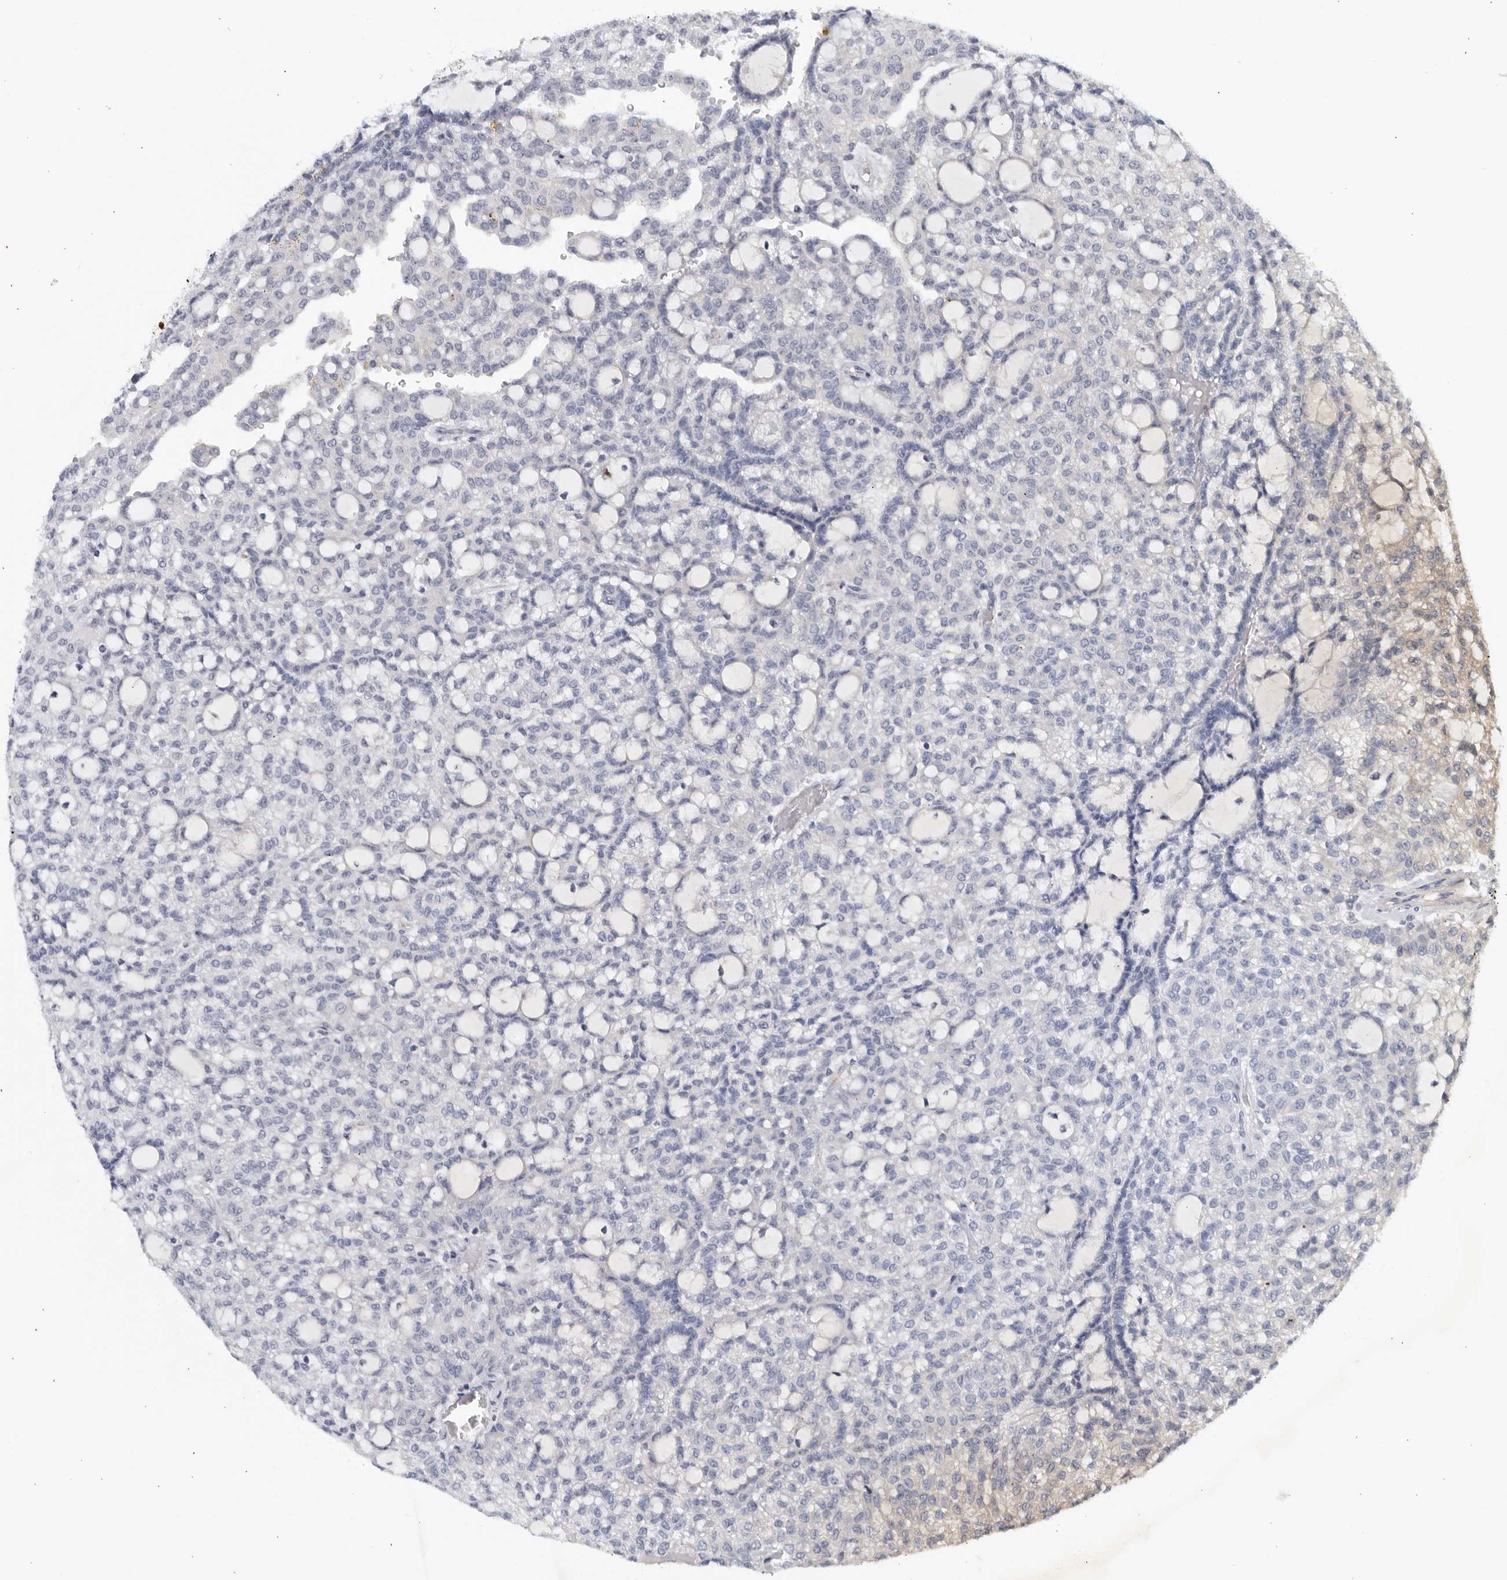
{"staining": {"intensity": "negative", "quantity": "none", "location": "none"}, "tissue": "renal cancer", "cell_type": "Tumor cells", "image_type": "cancer", "snomed": [{"axis": "morphology", "description": "Adenocarcinoma, NOS"}, {"axis": "topography", "description": "Kidney"}], "caption": "This is an IHC image of human adenocarcinoma (renal). There is no positivity in tumor cells.", "gene": "MATN1", "patient": {"sex": "male", "age": 63}}